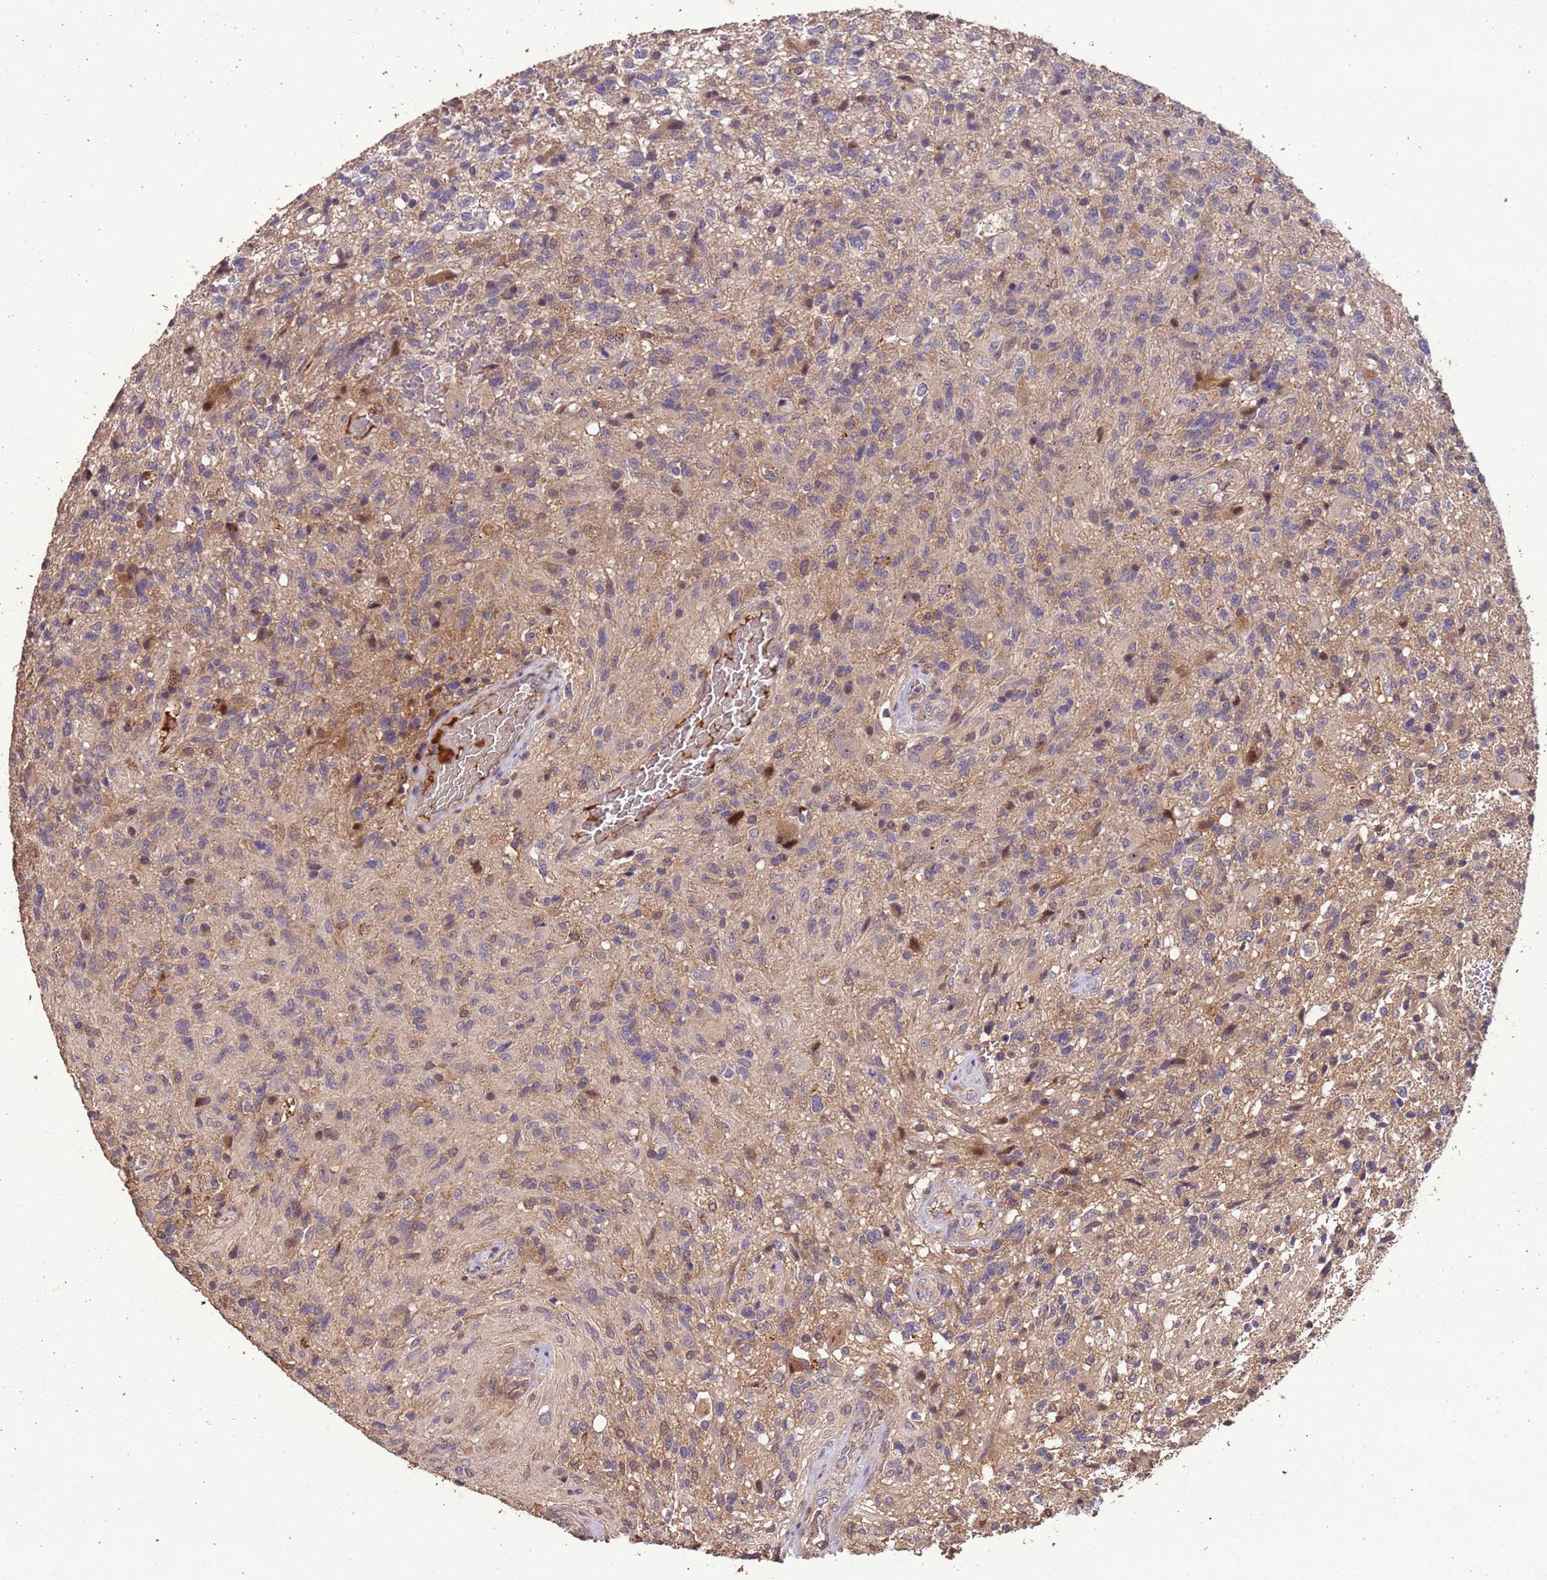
{"staining": {"intensity": "weak", "quantity": "25%-75%", "location": "cytoplasmic/membranous"}, "tissue": "glioma", "cell_type": "Tumor cells", "image_type": "cancer", "snomed": [{"axis": "morphology", "description": "Glioma, malignant, High grade"}, {"axis": "topography", "description": "Brain"}], "caption": "Weak cytoplasmic/membranous protein expression is seen in approximately 25%-75% of tumor cells in malignant glioma (high-grade).", "gene": "CCDC184", "patient": {"sex": "male", "age": 56}}